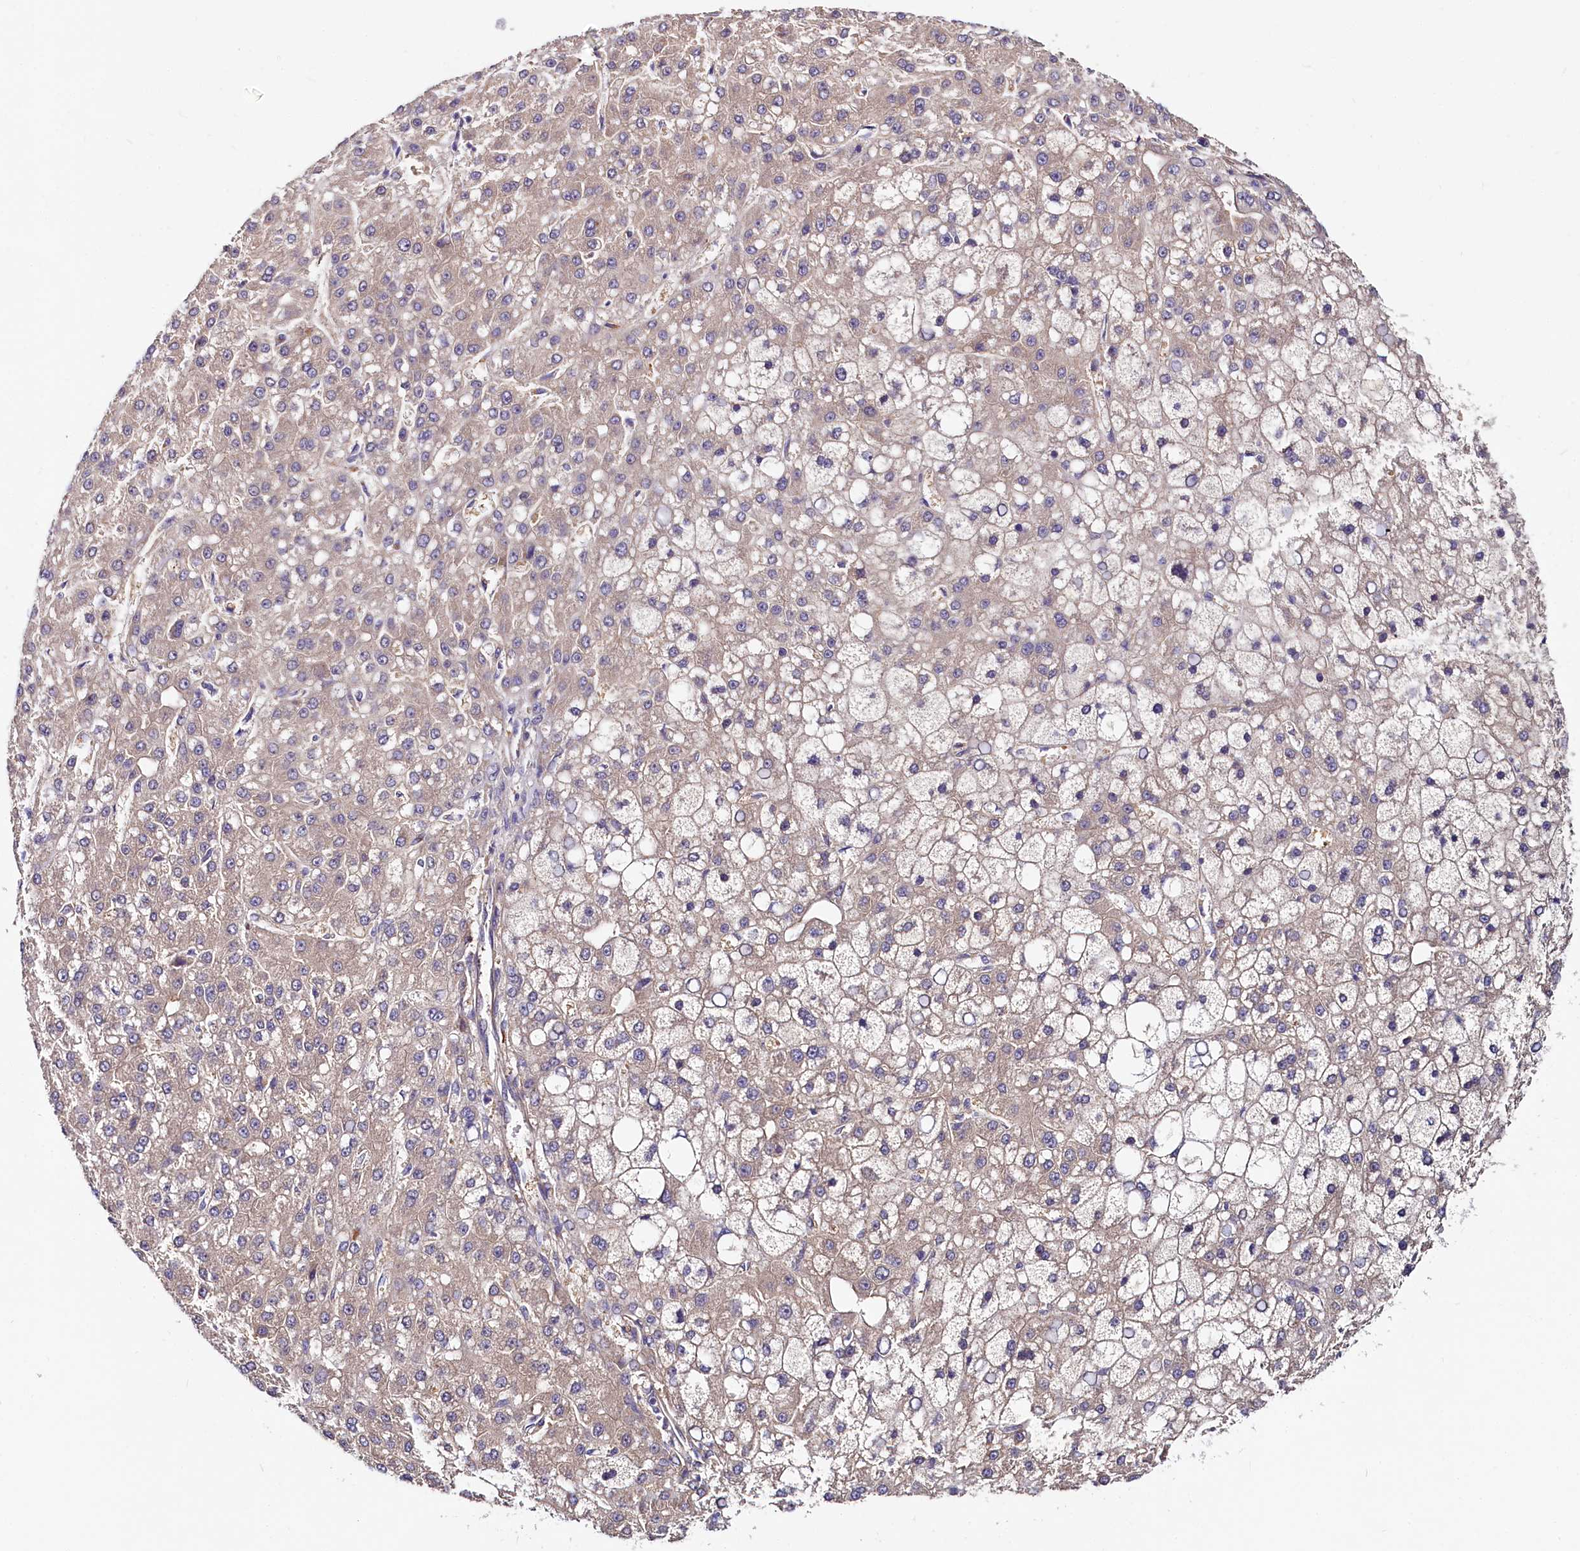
{"staining": {"intensity": "weak", "quantity": ">75%", "location": "cytoplasmic/membranous"}, "tissue": "liver cancer", "cell_type": "Tumor cells", "image_type": "cancer", "snomed": [{"axis": "morphology", "description": "Carcinoma, Hepatocellular, NOS"}, {"axis": "topography", "description": "Liver"}], "caption": "Protein staining by IHC demonstrates weak cytoplasmic/membranous expression in about >75% of tumor cells in hepatocellular carcinoma (liver).", "gene": "QARS1", "patient": {"sex": "male", "age": 67}}